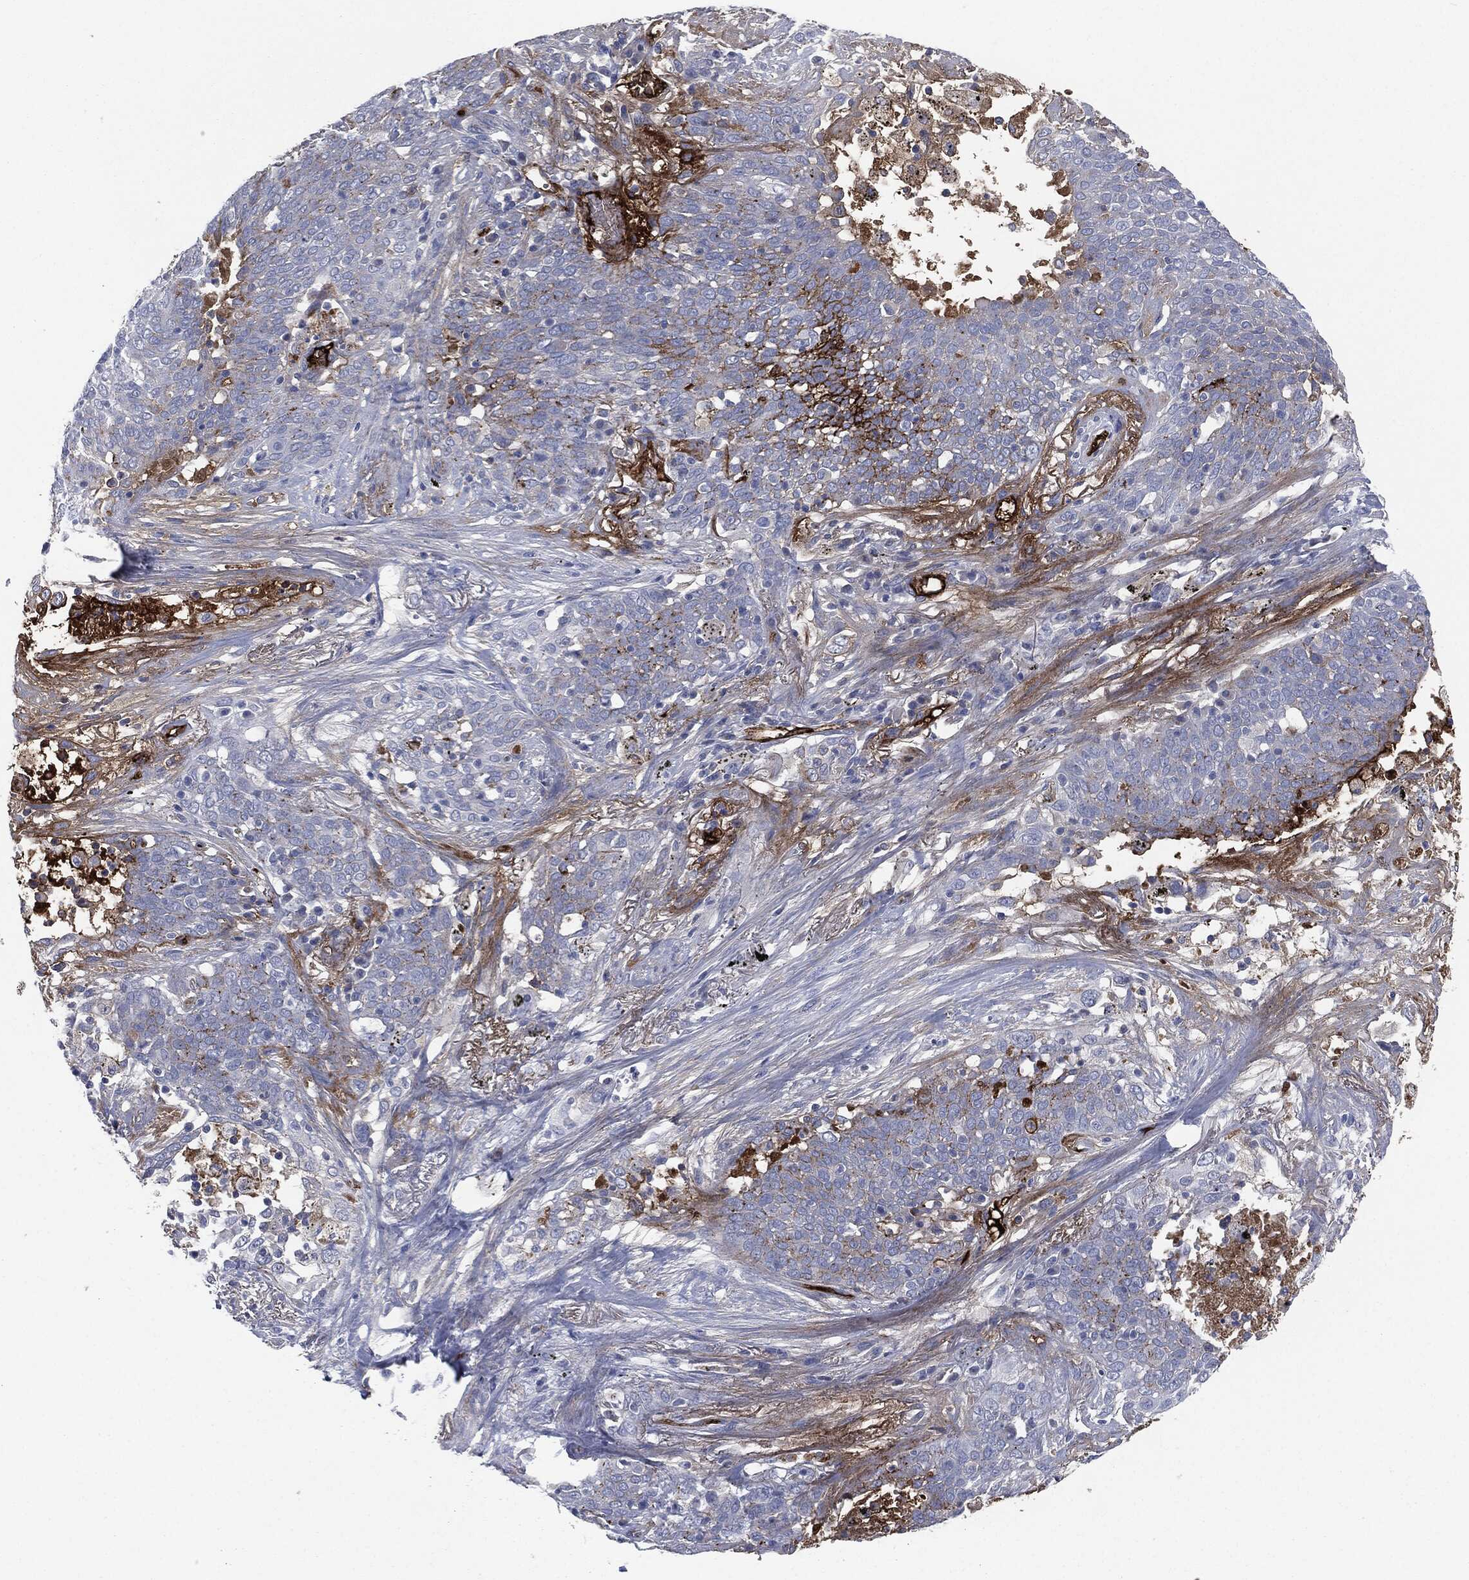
{"staining": {"intensity": "negative", "quantity": "none", "location": "none"}, "tissue": "lung cancer", "cell_type": "Tumor cells", "image_type": "cancer", "snomed": [{"axis": "morphology", "description": "Squamous cell carcinoma, NOS"}, {"axis": "topography", "description": "Lung"}], "caption": "Human lung cancer stained for a protein using IHC shows no positivity in tumor cells.", "gene": "APOB", "patient": {"sex": "male", "age": 82}}